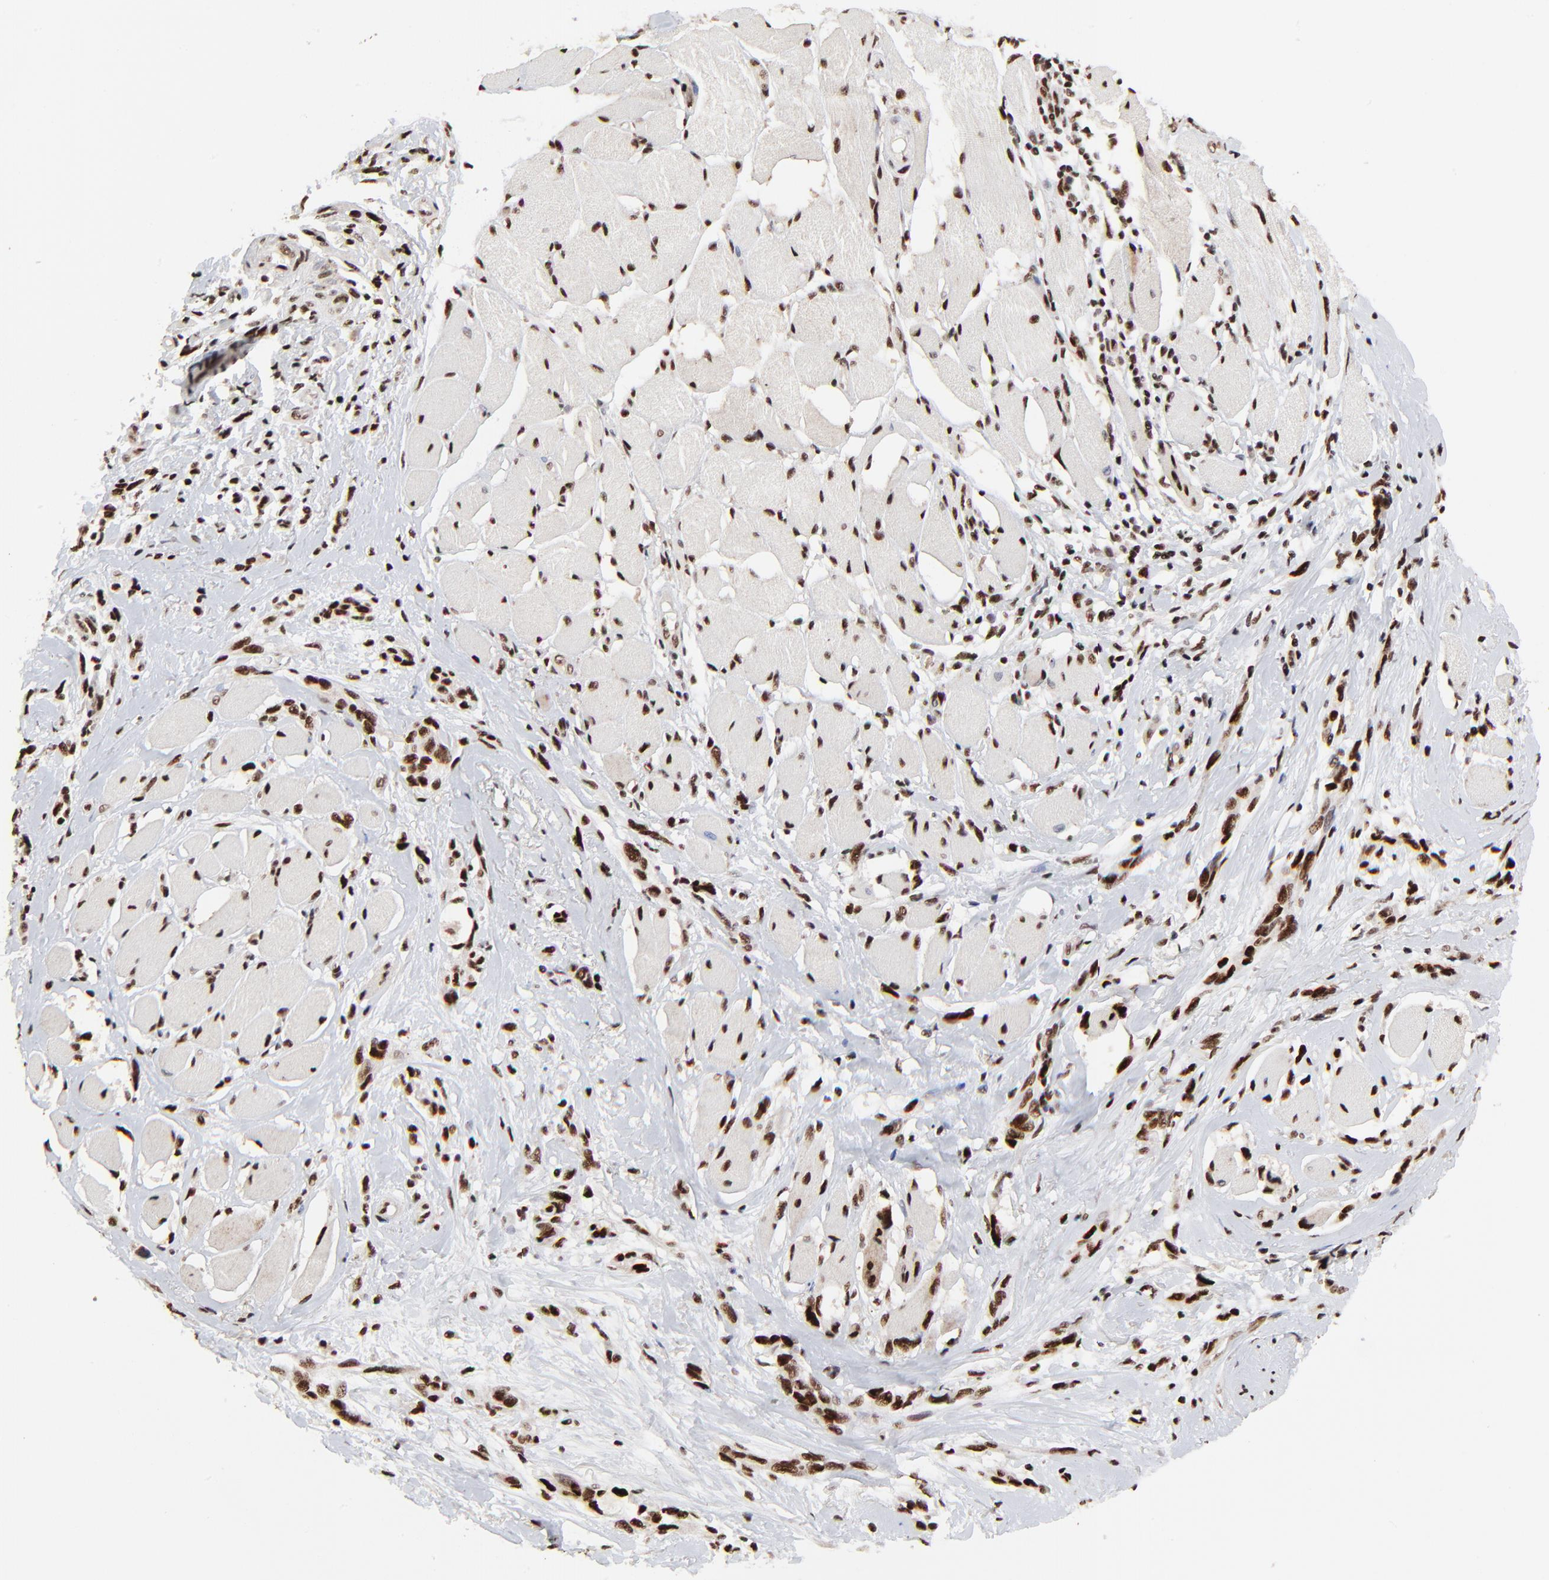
{"staining": {"intensity": "strong", "quantity": ">75%", "location": "nuclear"}, "tissue": "melanoma", "cell_type": "Tumor cells", "image_type": "cancer", "snomed": [{"axis": "morphology", "description": "Malignant melanoma, NOS"}, {"axis": "topography", "description": "Skin"}], "caption": "The histopathology image shows a brown stain indicating the presence of a protein in the nuclear of tumor cells in malignant melanoma. The staining was performed using DAB, with brown indicating positive protein expression. Nuclei are stained blue with hematoxylin.", "gene": "RBM22", "patient": {"sex": "male", "age": 91}}